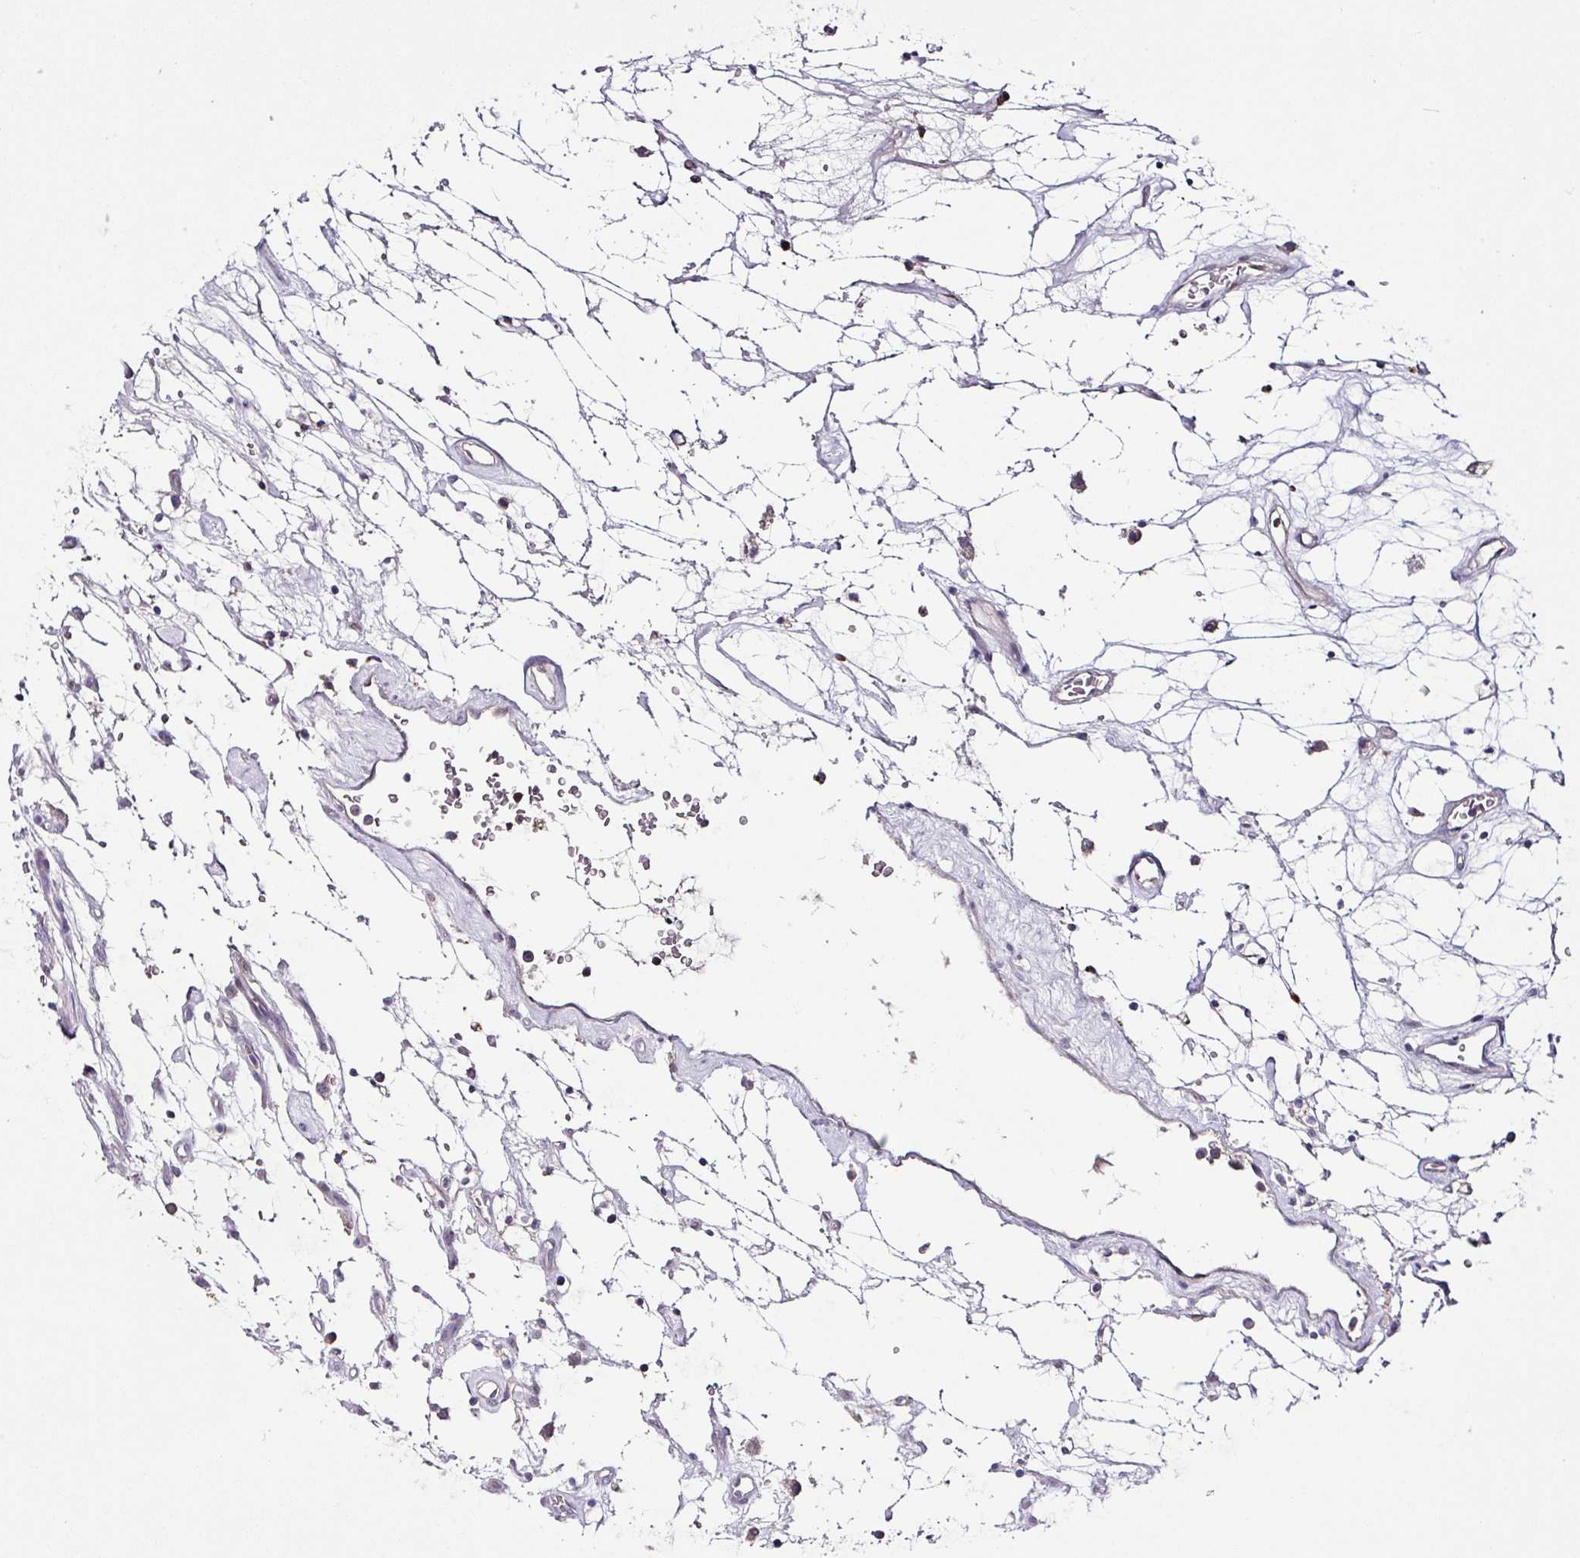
{"staining": {"intensity": "negative", "quantity": "none", "location": "none"}, "tissue": "renal cancer", "cell_type": "Tumor cells", "image_type": "cancer", "snomed": [{"axis": "morphology", "description": "Adenocarcinoma, NOS"}, {"axis": "topography", "description": "Kidney"}], "caption": "High magnification brightfield microscopy of renal adenocarcinoma stained with DAB (3,3'-diaminobenzidine) (brown) and counterstained with hematoxylin (blue): tumor cells show no significant positivity. (DAB immunohistochemistry, high magnification).", "gene": "SKIC2", "patient": {"sex": "female", "age": 69}}